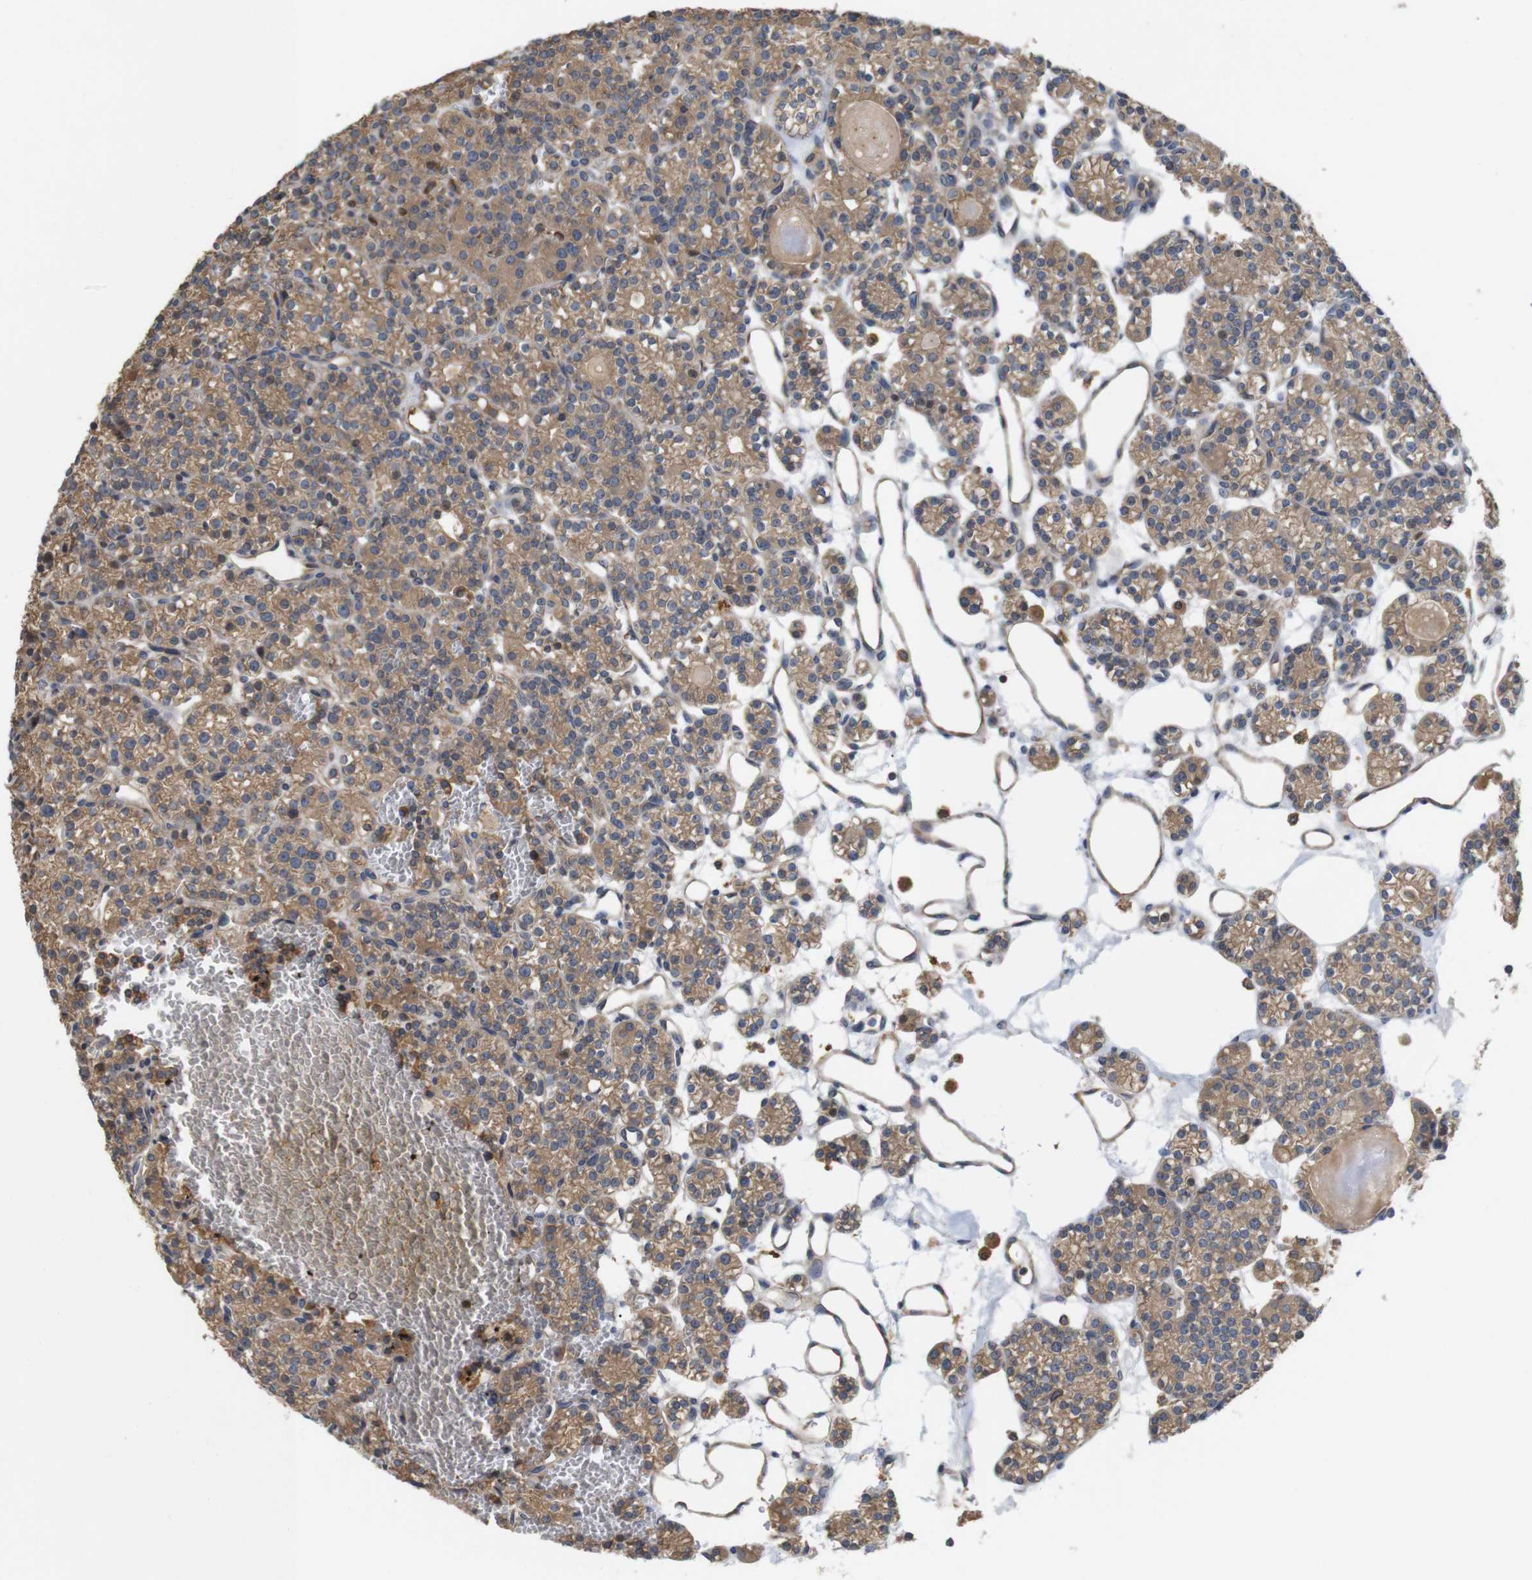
{"staining": {"intensity": "moderate", "quantity": ">75%", "location": "cytoplasmic/membranous"}, "tissue": "parathyroid gland", "cell_type": "Glandular cells", "image_type": "normal", "snomed": [{"axis": "morphology", "description": "Normal tissue, NOS"}, {"axis": "topography", "description": "Parathyroid gland"}], "caption": "Moderate cytoplasmic/membranous protein staining is identified in about >75% of glandular cells in parathyroid gland.", "gene": "TIAM1", "patient": {"sex": "female", "age": 64}}